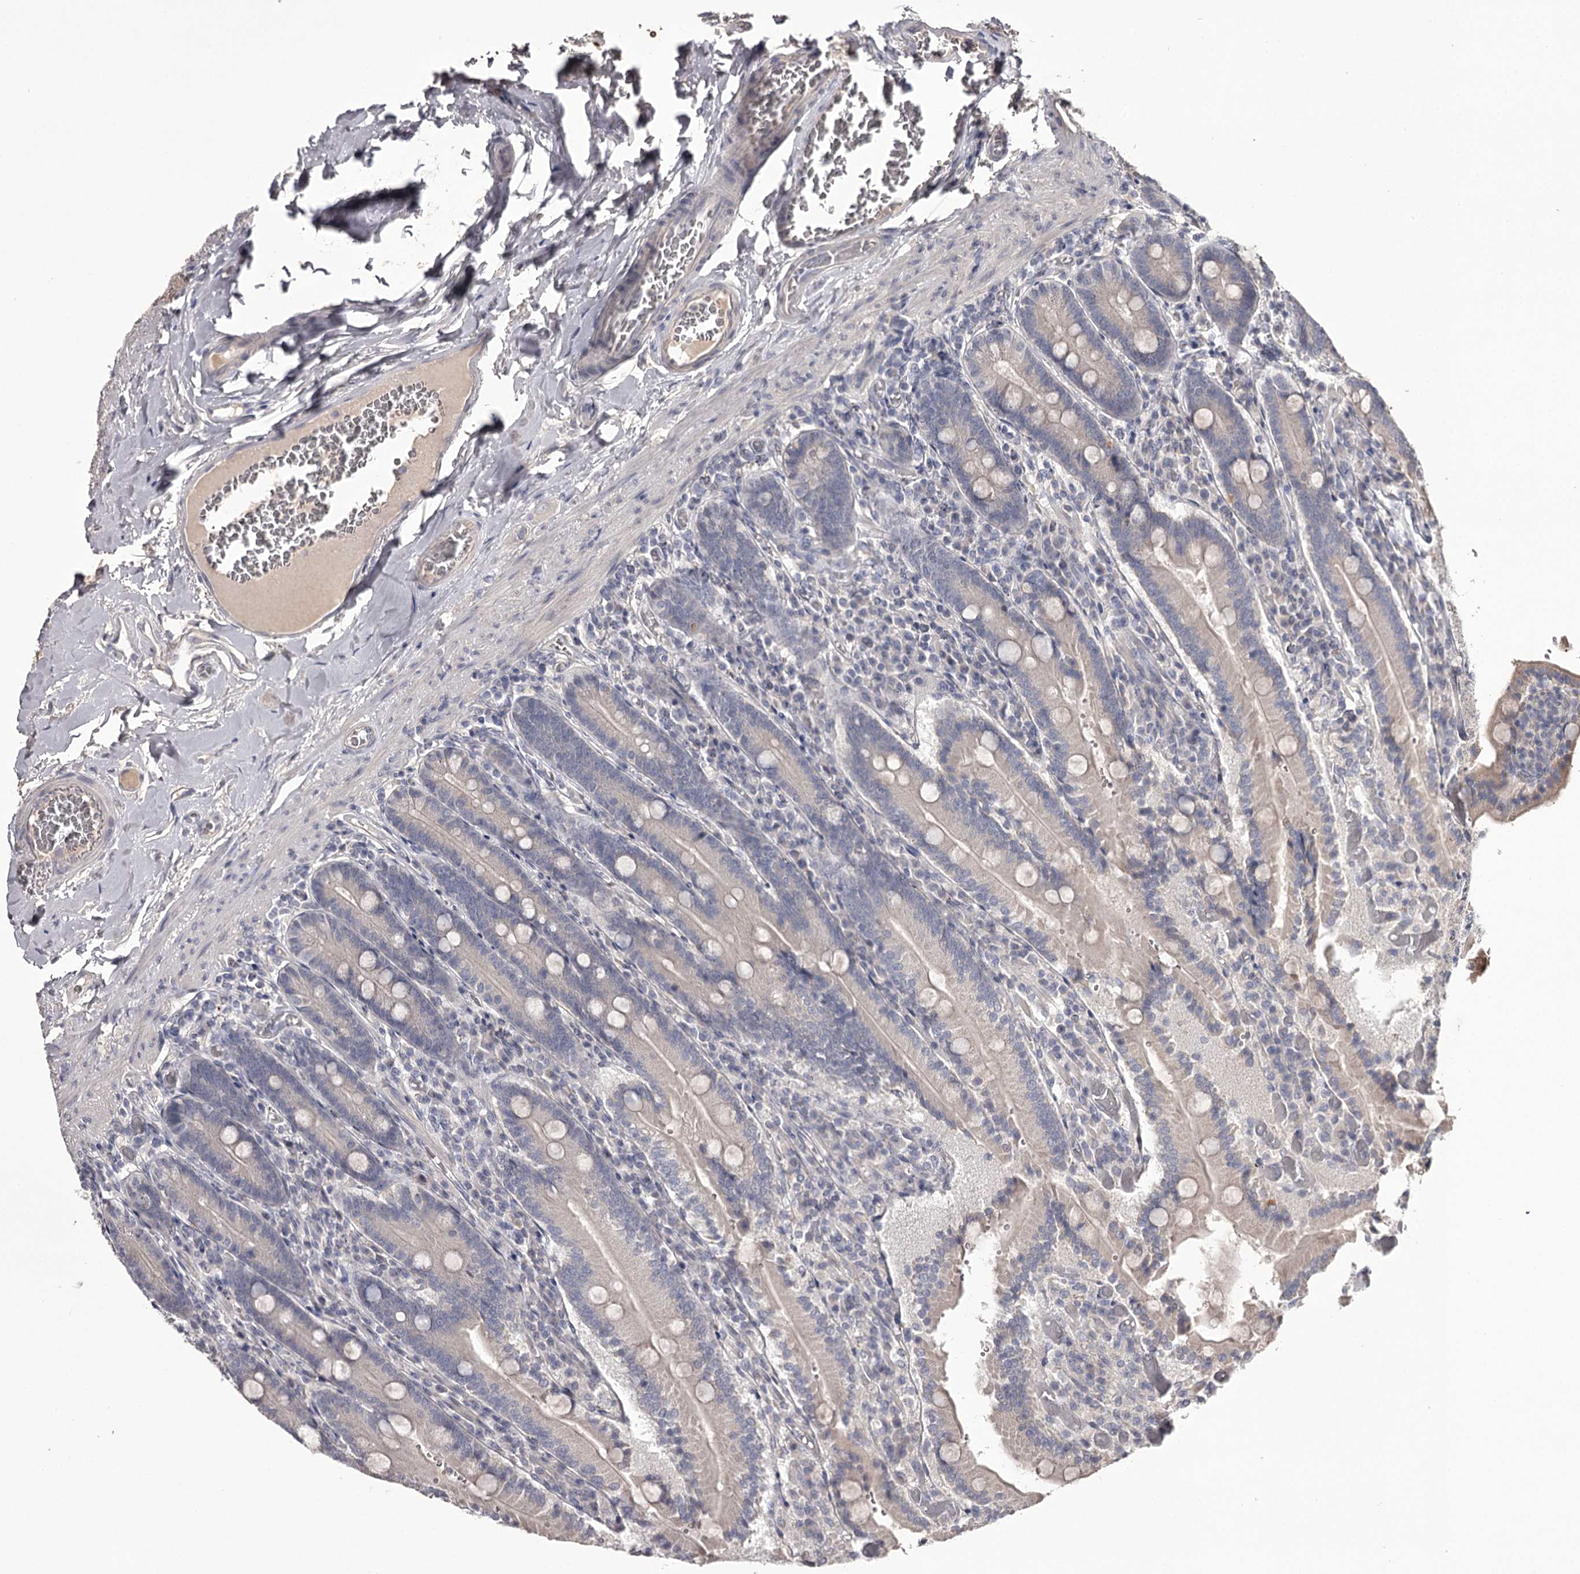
{"staining": {"intensity": "negative", "quantity": "none", "location": "none"}, "tissue": "duodenum", "cell_type": "Glandular cells", "image_type": "normal", "snomed": [{"axis": "morphology", "description": "Normal tissue, NOS"}, {"axis": "topography", "description": "Duodenum"}], "caption": "IHC photomicrograph of benign human duodenum stained for a protein (brown), which demonstrates no expression in glandular cells.", "gene": "PRM2", "patient": {"sex": "female", "age": 62}}